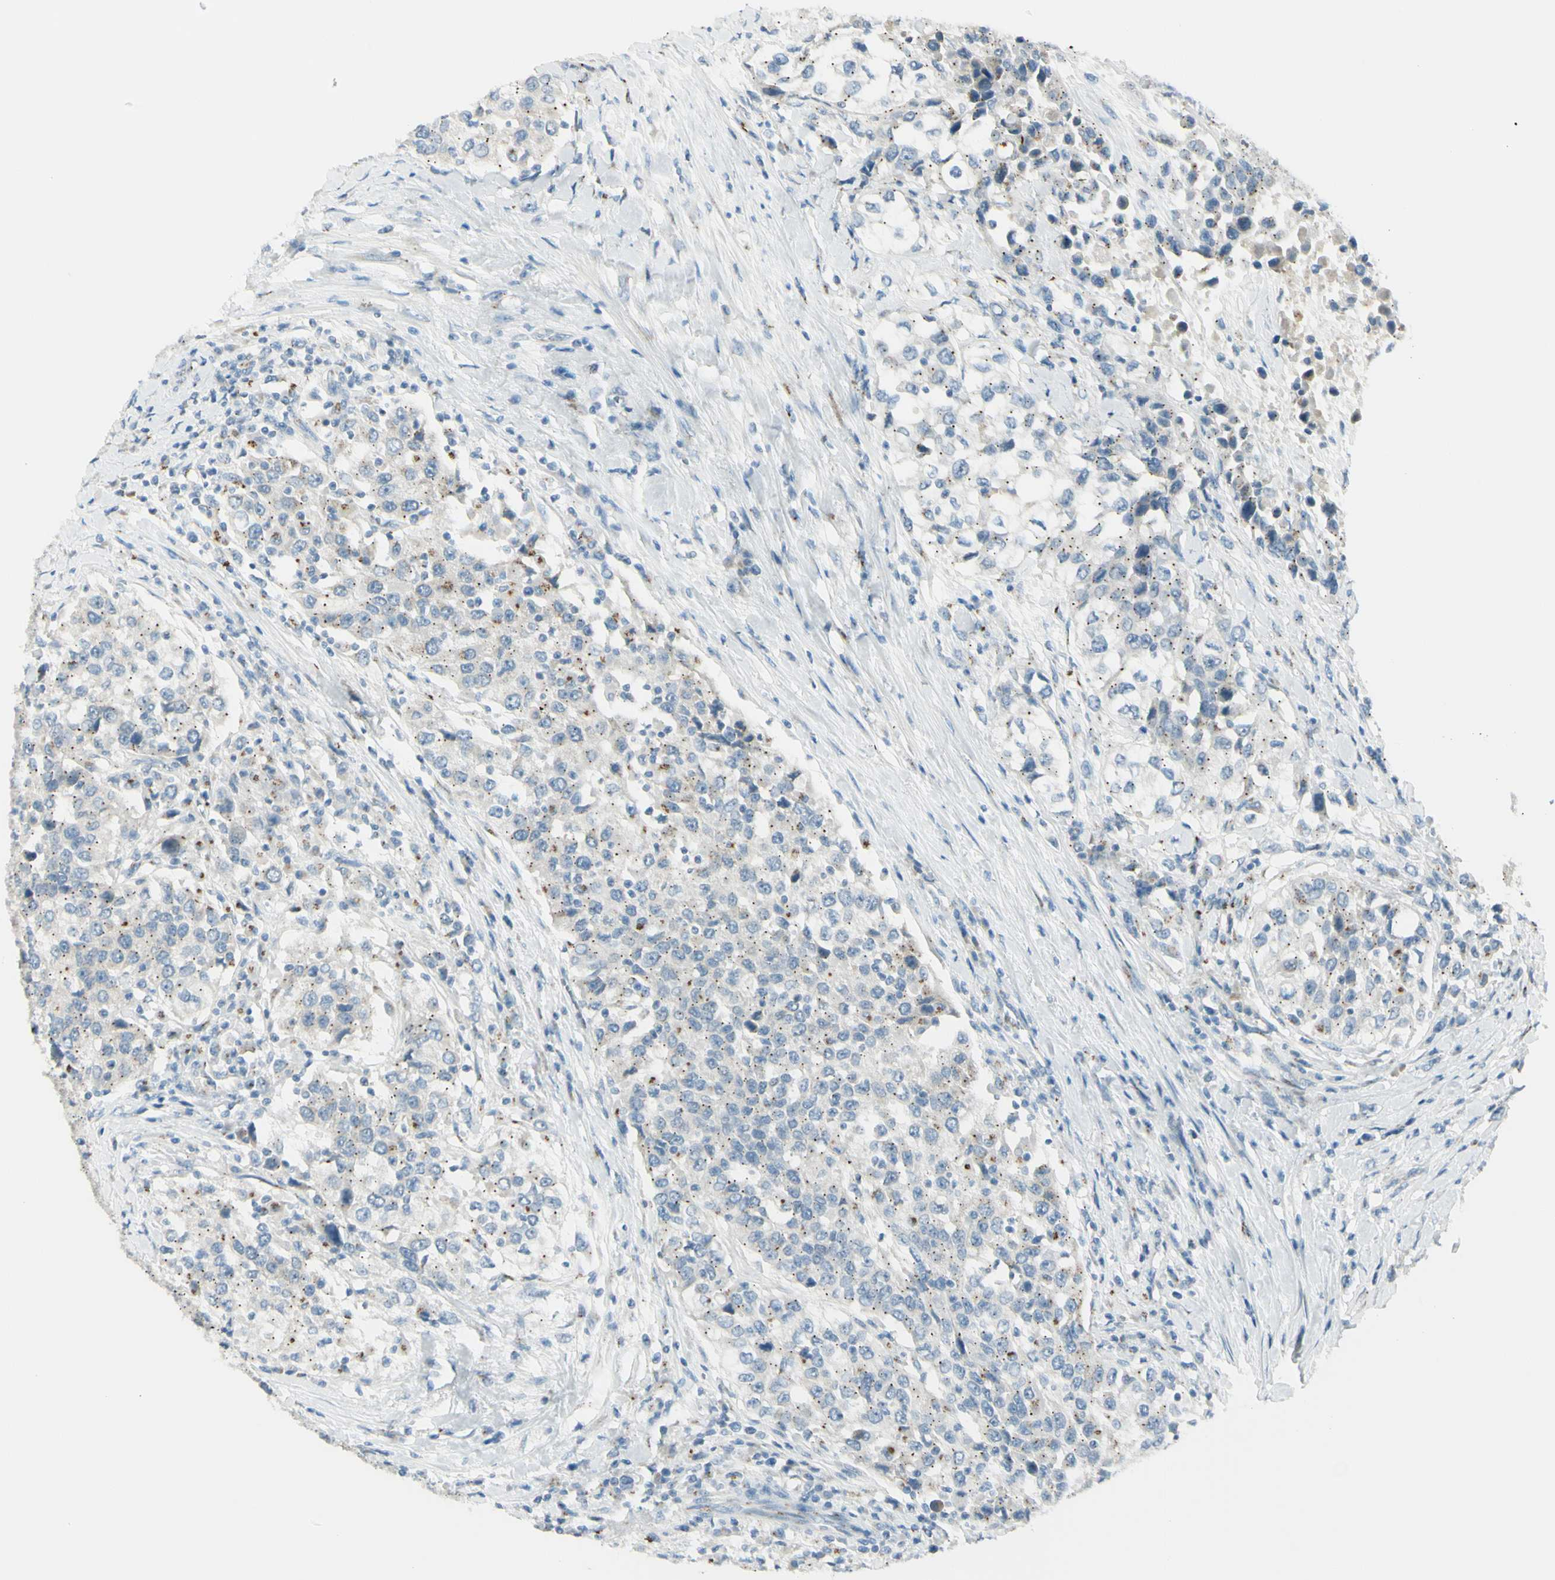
{"staining": {"intensity": "weak", "quantity": "25%-75%", "location": "cytoplasmic/membranous"}, "tissue": "urothelial cancer", "cell_type": "Tumor cells", "image_type": "cancer", "snomed": [{"axis": "morphology", "description": "Urothelial carcinoma, High grade"}, {"axis": "topography", "description": "Urinary bladder"}], "caption": "High-grade urothelial carcinoma stained with a brown dye exhibits weak cytoplasmic/membranous positive staining in approximately 25%-75% of tumor cells.", "gene": "B4GALT1", "patient": {"sex": "female", "age": 80}}